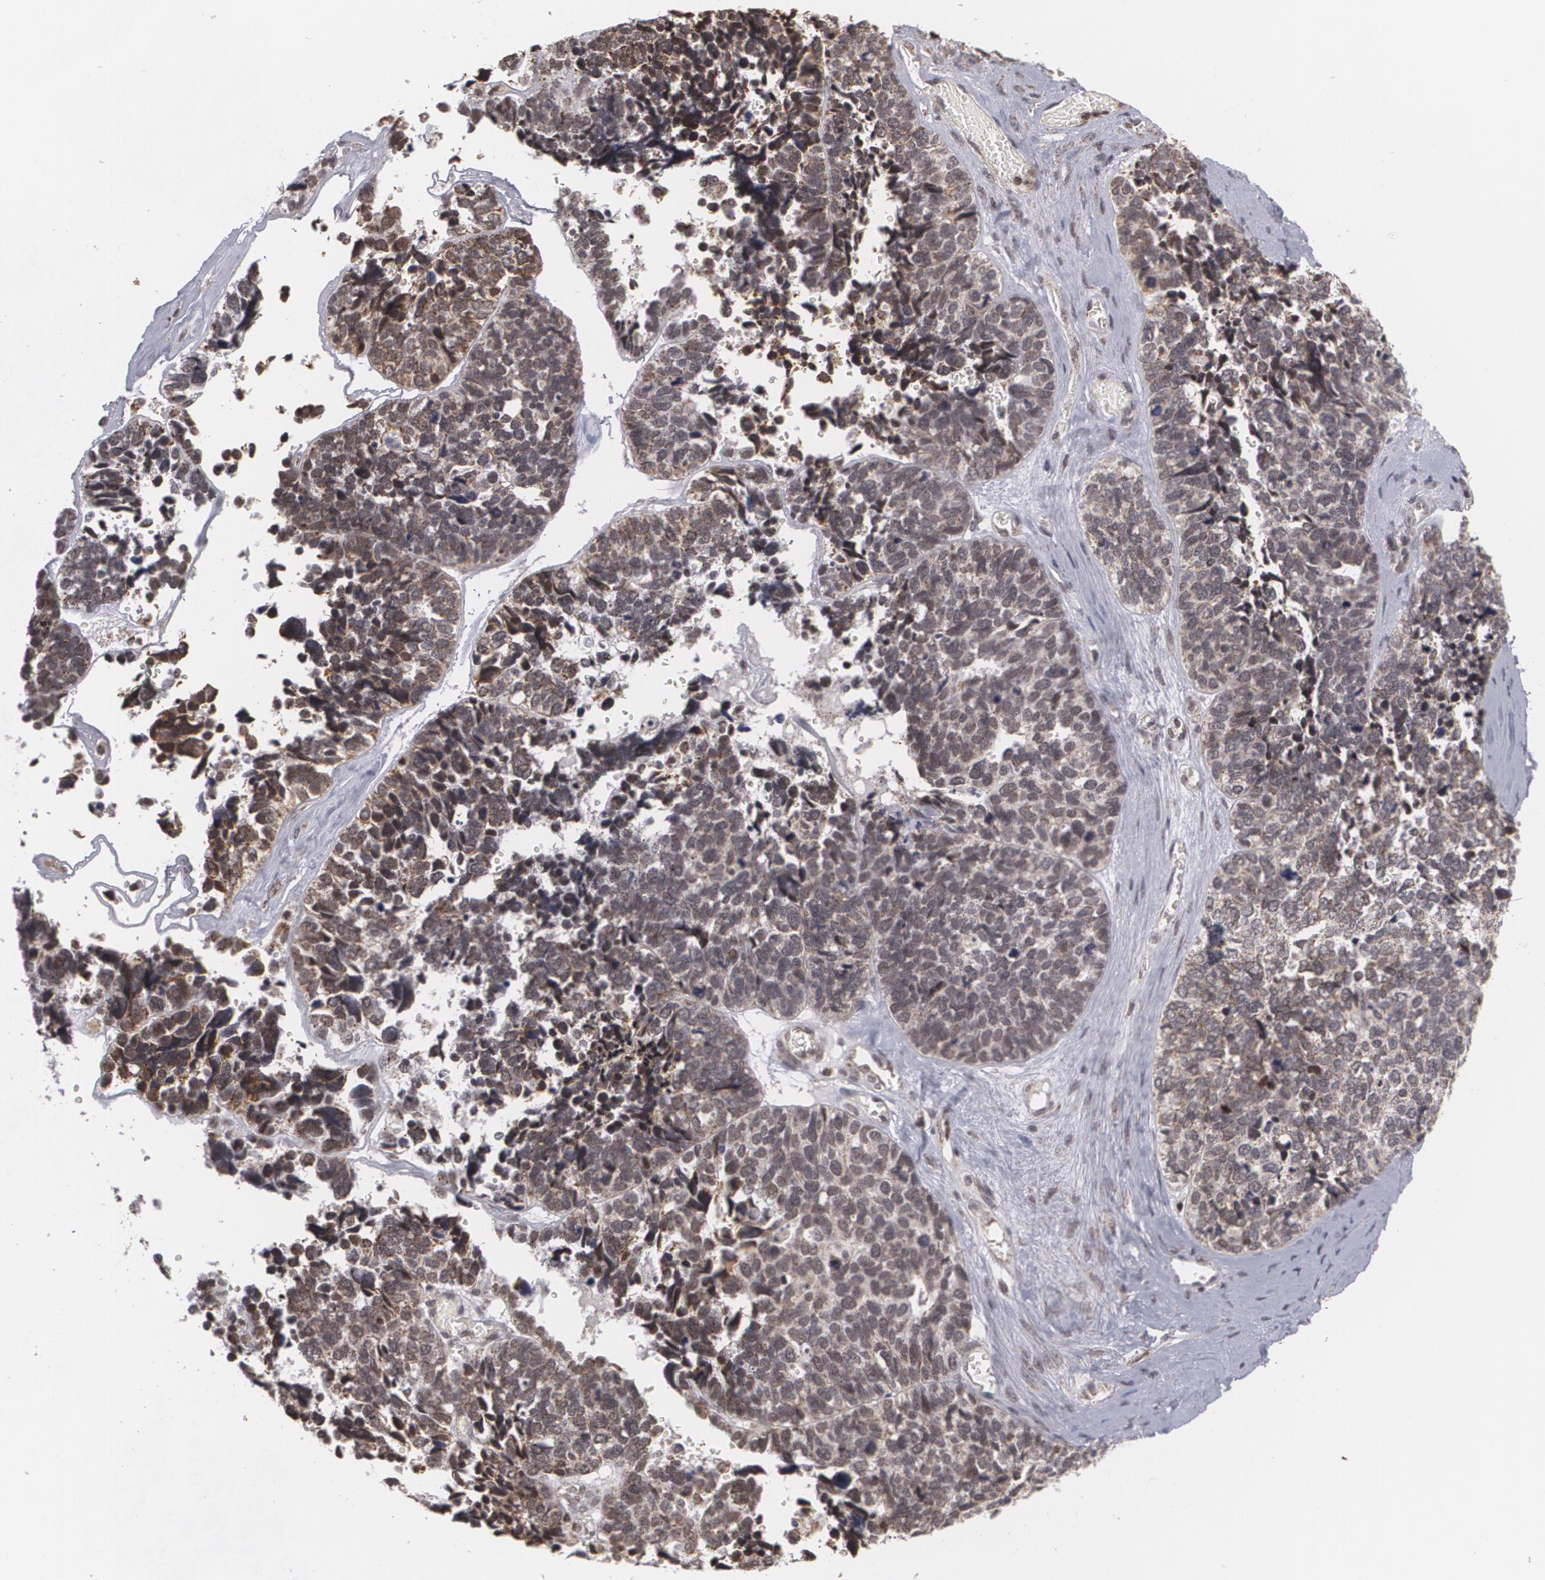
{"staining": {"intensity": "weak", "quantity": ">75%", "location": "cytoplasmic/membranous,nuclear"}, "tissue": "ovarian cancer", "cell_type": "Tumor cells", "image_type": "cancer", "snomed": [{"axis": "morphology", "description": "Cystadenocarcinoma, serous, NOS"}, {"axis": "topography", "description": "Ovary"}], "caption": "A micrograph showing weak cytoplasmic/membranous and nuclear positivity in approximately >75% of tumor cells in serous cystadenocarcinoma (ovarian), as visualized by brown immunohistochemical staining.", "gene": "MXD1", "patient": {"sex": "female", "age": 77}}